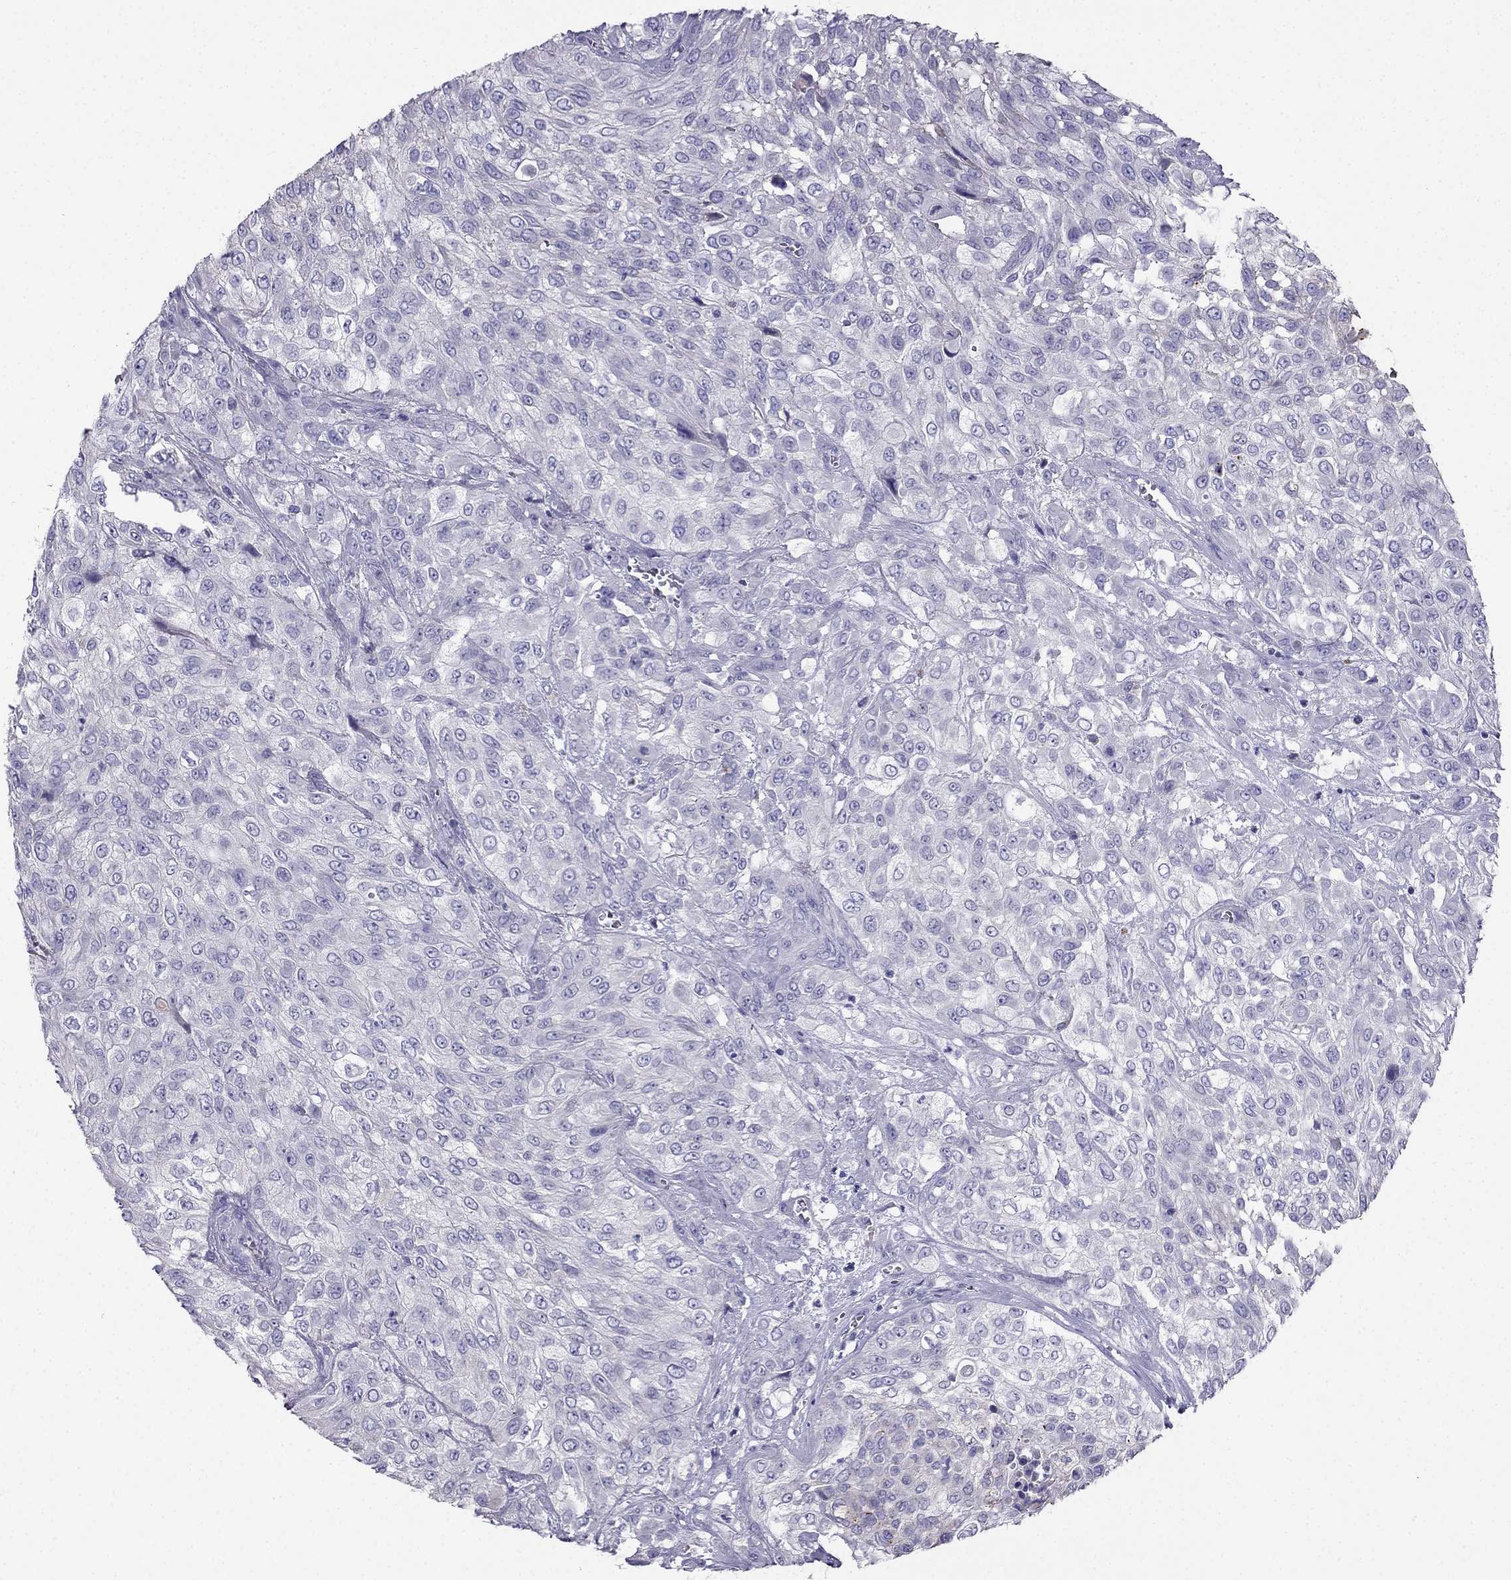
{"staining": {"intensity": "negative", "quantity": "none", "location": "none"}, "tissue": "urothelial cancer", "cell_type": "Tumor cells", "image_type": "cancer", "snomed": [{"axis": "morphology", "description": "Urothelial carcinoma, High grade"}, {"axis": "topography", "description": "Urinary bladder"}], "caption": "Tumor cells are negative for protein expression in human urothelial cancer. Brightfield microscopy of immunohistochemistry (IHC) stained with DAB (3,3'-diaminobenzidine) (brown) and hematoxylin (blue), captured at high magnification.", "gene": "PTH", "patient": {"sex": "male", "age": 57}}